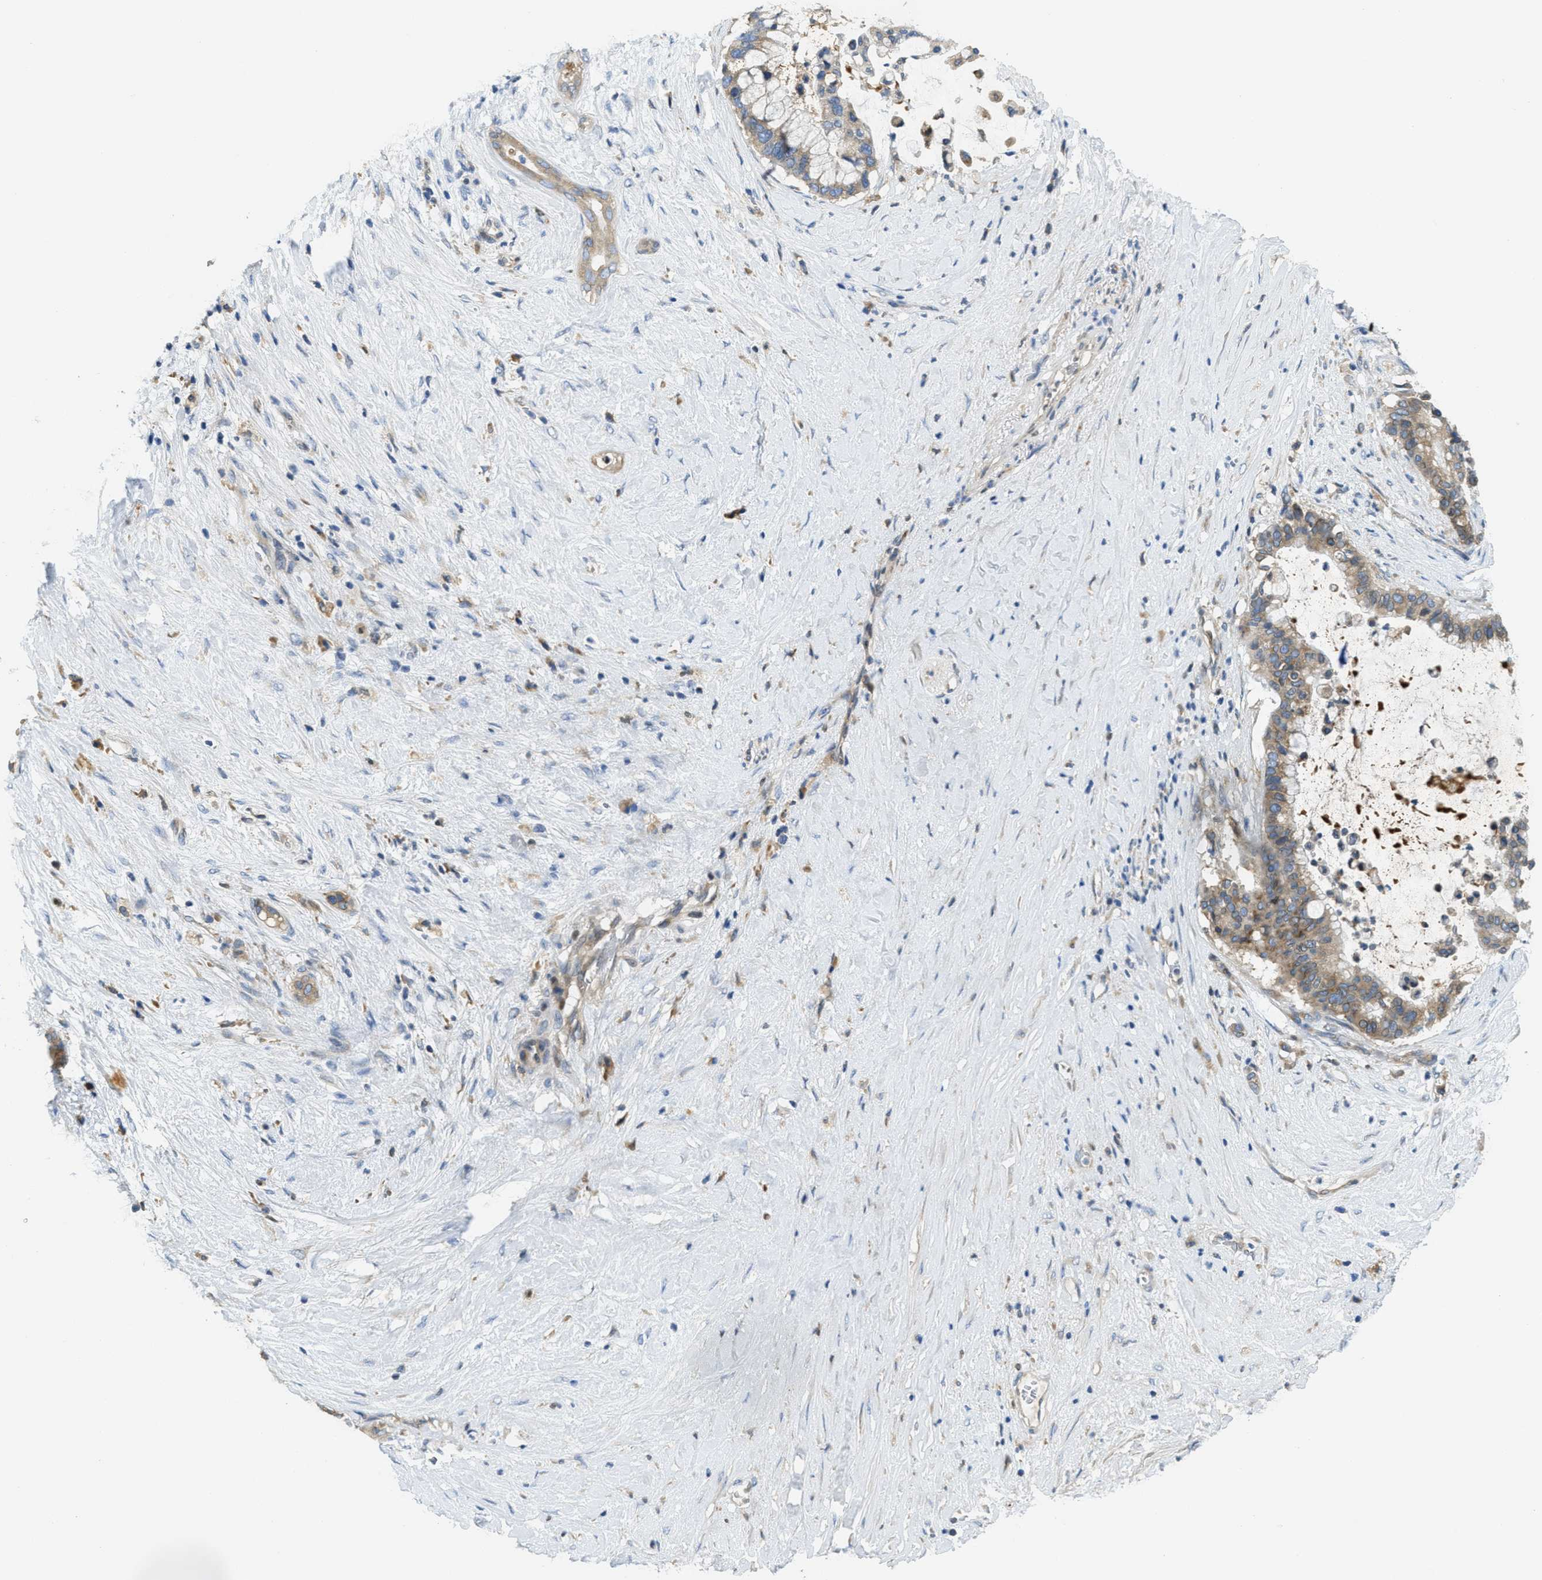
{"staining": {"intensity": "moderate", "quantity": ">75%", "location": "cytoplasmic/membranous"}, "tissue": "pancreatic cancer", "cell_type": "Tumor cells", "image_type": "cancer", "snomed": [{"axis": "morphology", "description": "Adenocarcinoma, NOS"}, {"axis": "topography", "description": "Pancreas"}], "caption": "Immunohistochemical staining of pancreatic adenocarcinoma displays medium levels of moderate cytoplasmic/membranous expression in approximately >75% of tumor cells. (IHC, brightfield microscopy, high magnification).", "gene": "MPDU1", "patient": {"sex": "male", "age": 41}}